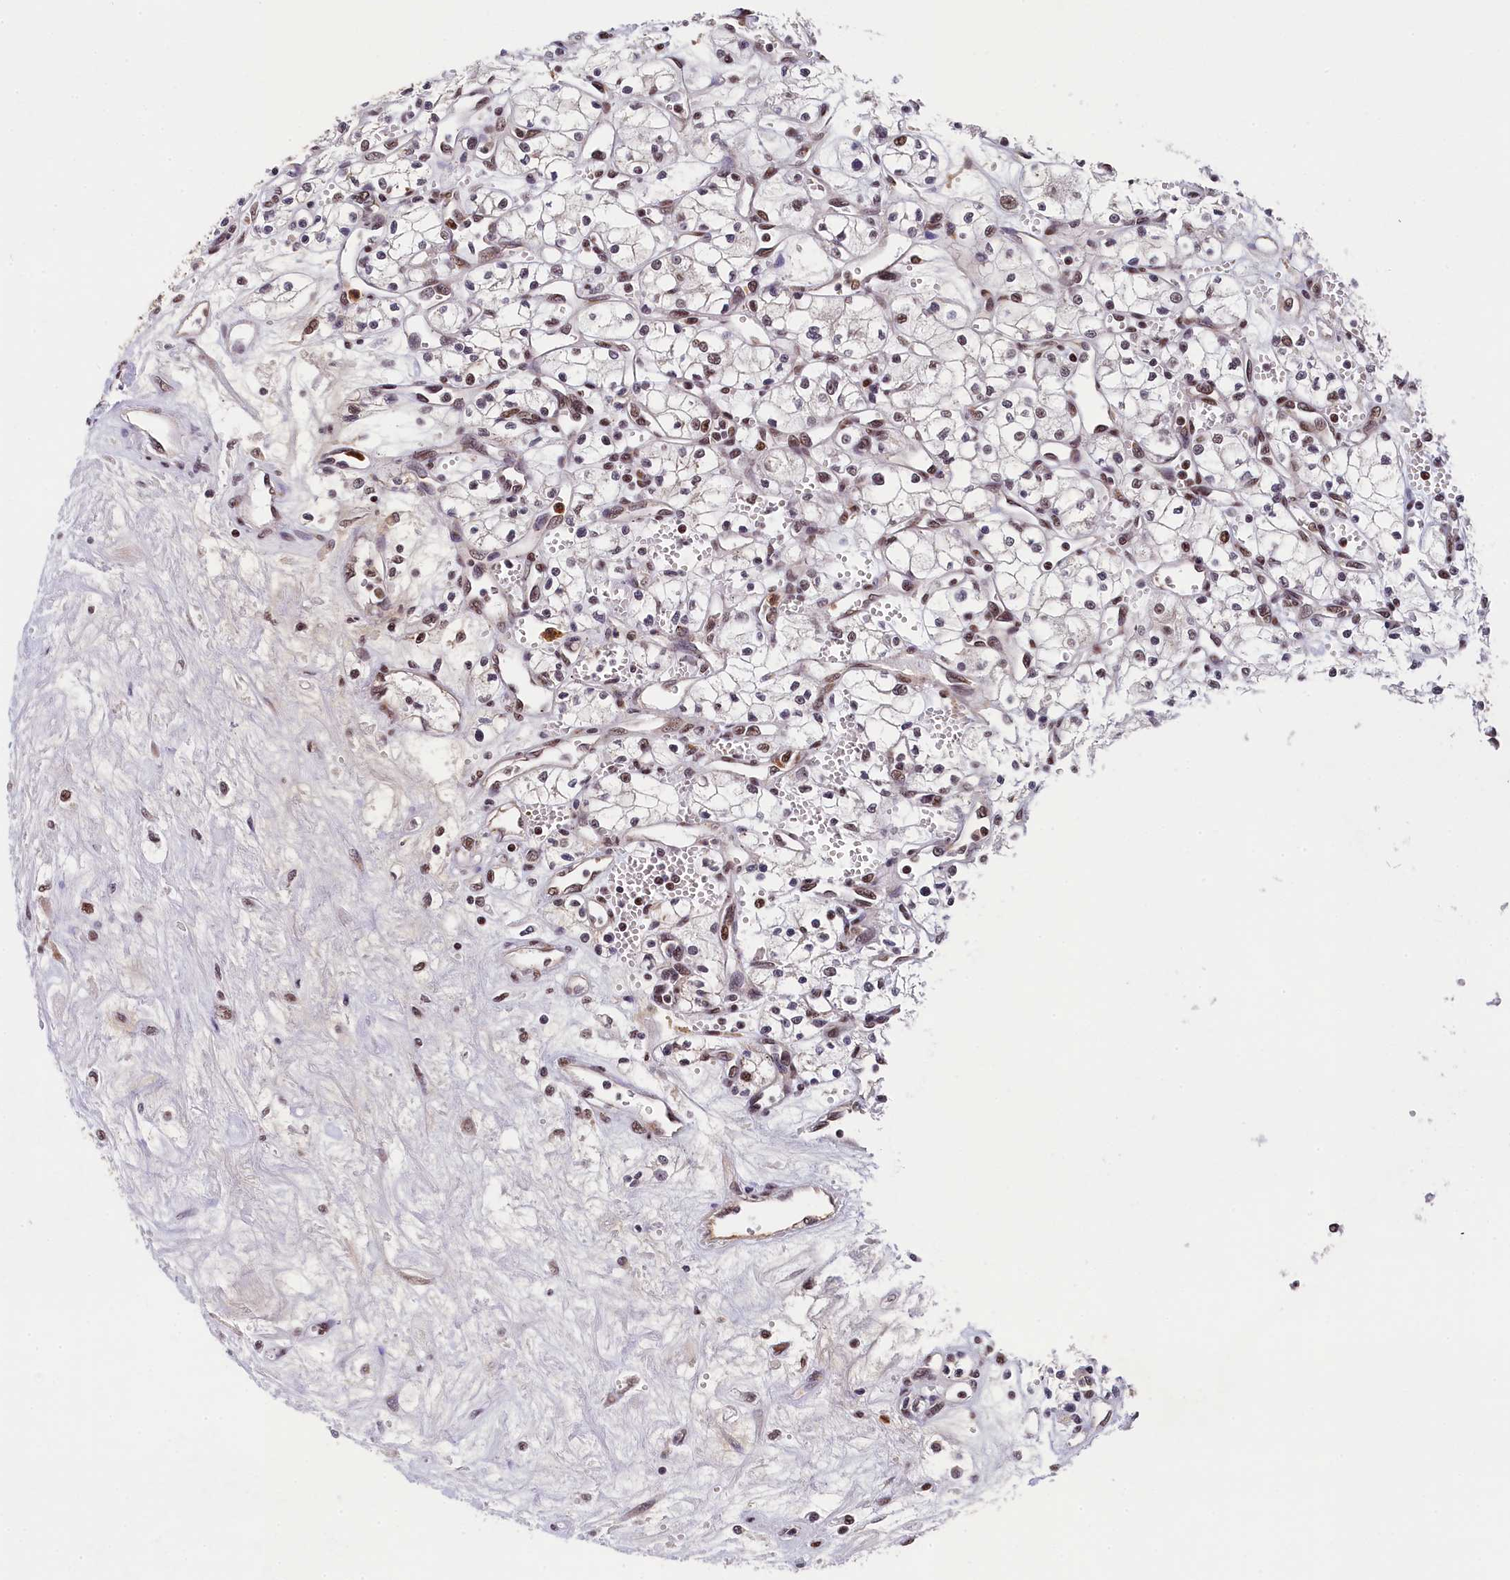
{"staining": {"intensity": "moderate", "quantity": ">75%", "location": "nuclear"}, "tissue": "renal cancer", "cell_type": "Tumor cells", "image_type": "cancer", "snomed": [{"axis": "morphology", "description": "Adenocarcinoma, NOS"}, {"axis": "topography", "description": "Kidney"}], "caption": "A brown stain shows moderate nuclear positivity of a protein in human adenocarcinoma (renal) tumor cells. (DAB IHC, brown staining for protein, blue staining for nuclei).", "gene": "ADIG", "patient": {"sex": "male", "age": 59}}